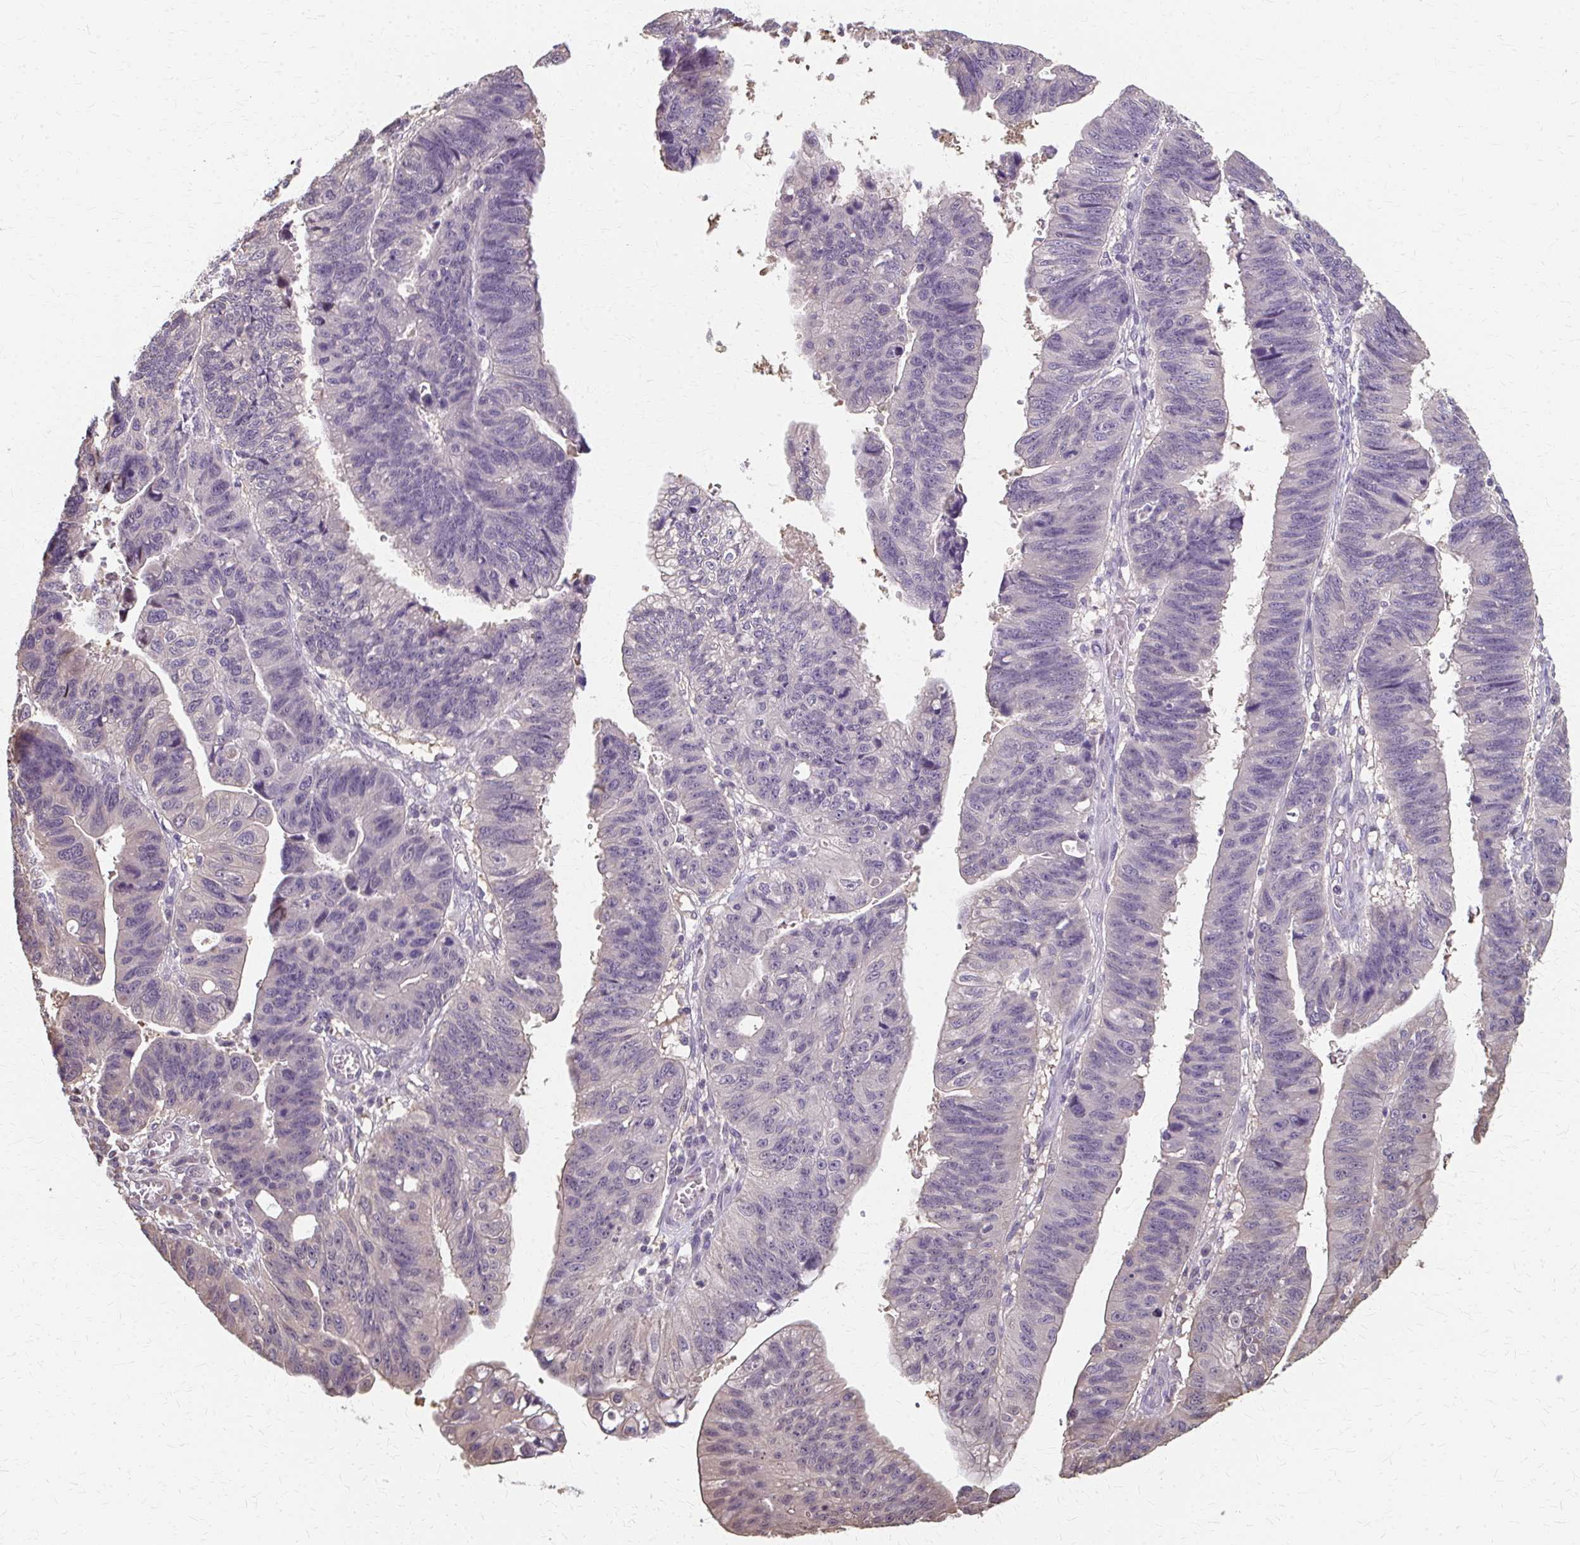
{"staining": {"intensity": "negative", "quantity": "none", "location": "none"}, "tissue": "stomach cancer", "cell_type": "Tumor cells", "image_type": "cancer", "snomed": [{"axis": "morphology", "description": "Adenocarcinoma, NOS"}, {"axis": "topography", "description": "Stomach"}], "caption": "This is an immunohistochemistry (IHC) image of stomach cancer (adenocarcinoma). There is no expression in tumor cells.", "gene": "RABGAP1L", "patient": {"sex": "male", "age": 59}}